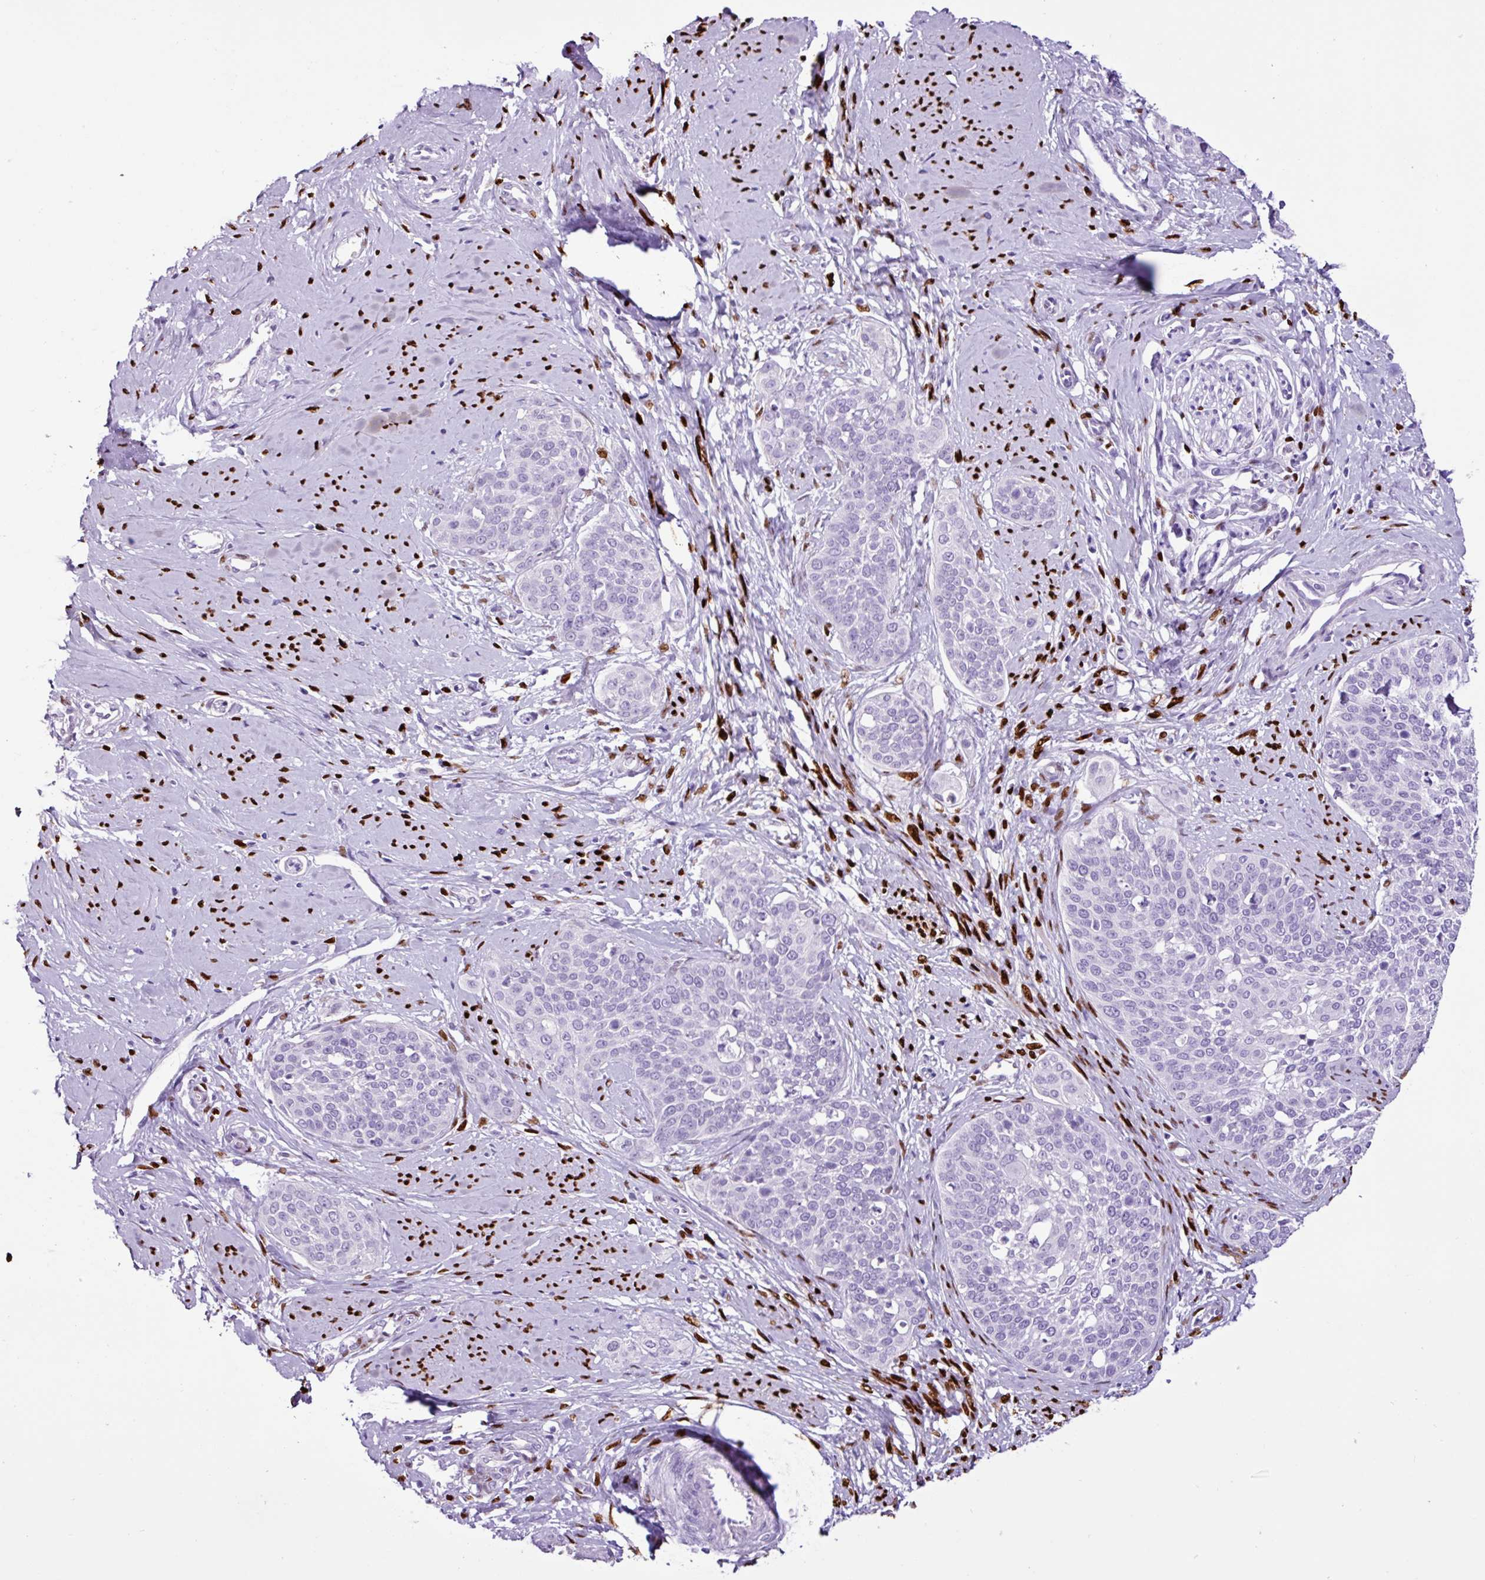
{"staining": {"intensity": "negative", "quantity": "none", "location": "none"}, "tissue": "cervical cancer", "cell_type": "Tumor cells", "image_type": "cancer", "snomed": [{"axis": "morphology", "description": "Squamous cell carcinoma, NOS"}, {"axis": "topography", "description": "Cervix"}], "caption": "Squamous cell carcinoma (cervical) was stained to show a protein in brown. There is no significant positivity in tumor cells.", "gene": "PGR", "patient": {"sex": "female", "age": 44}}